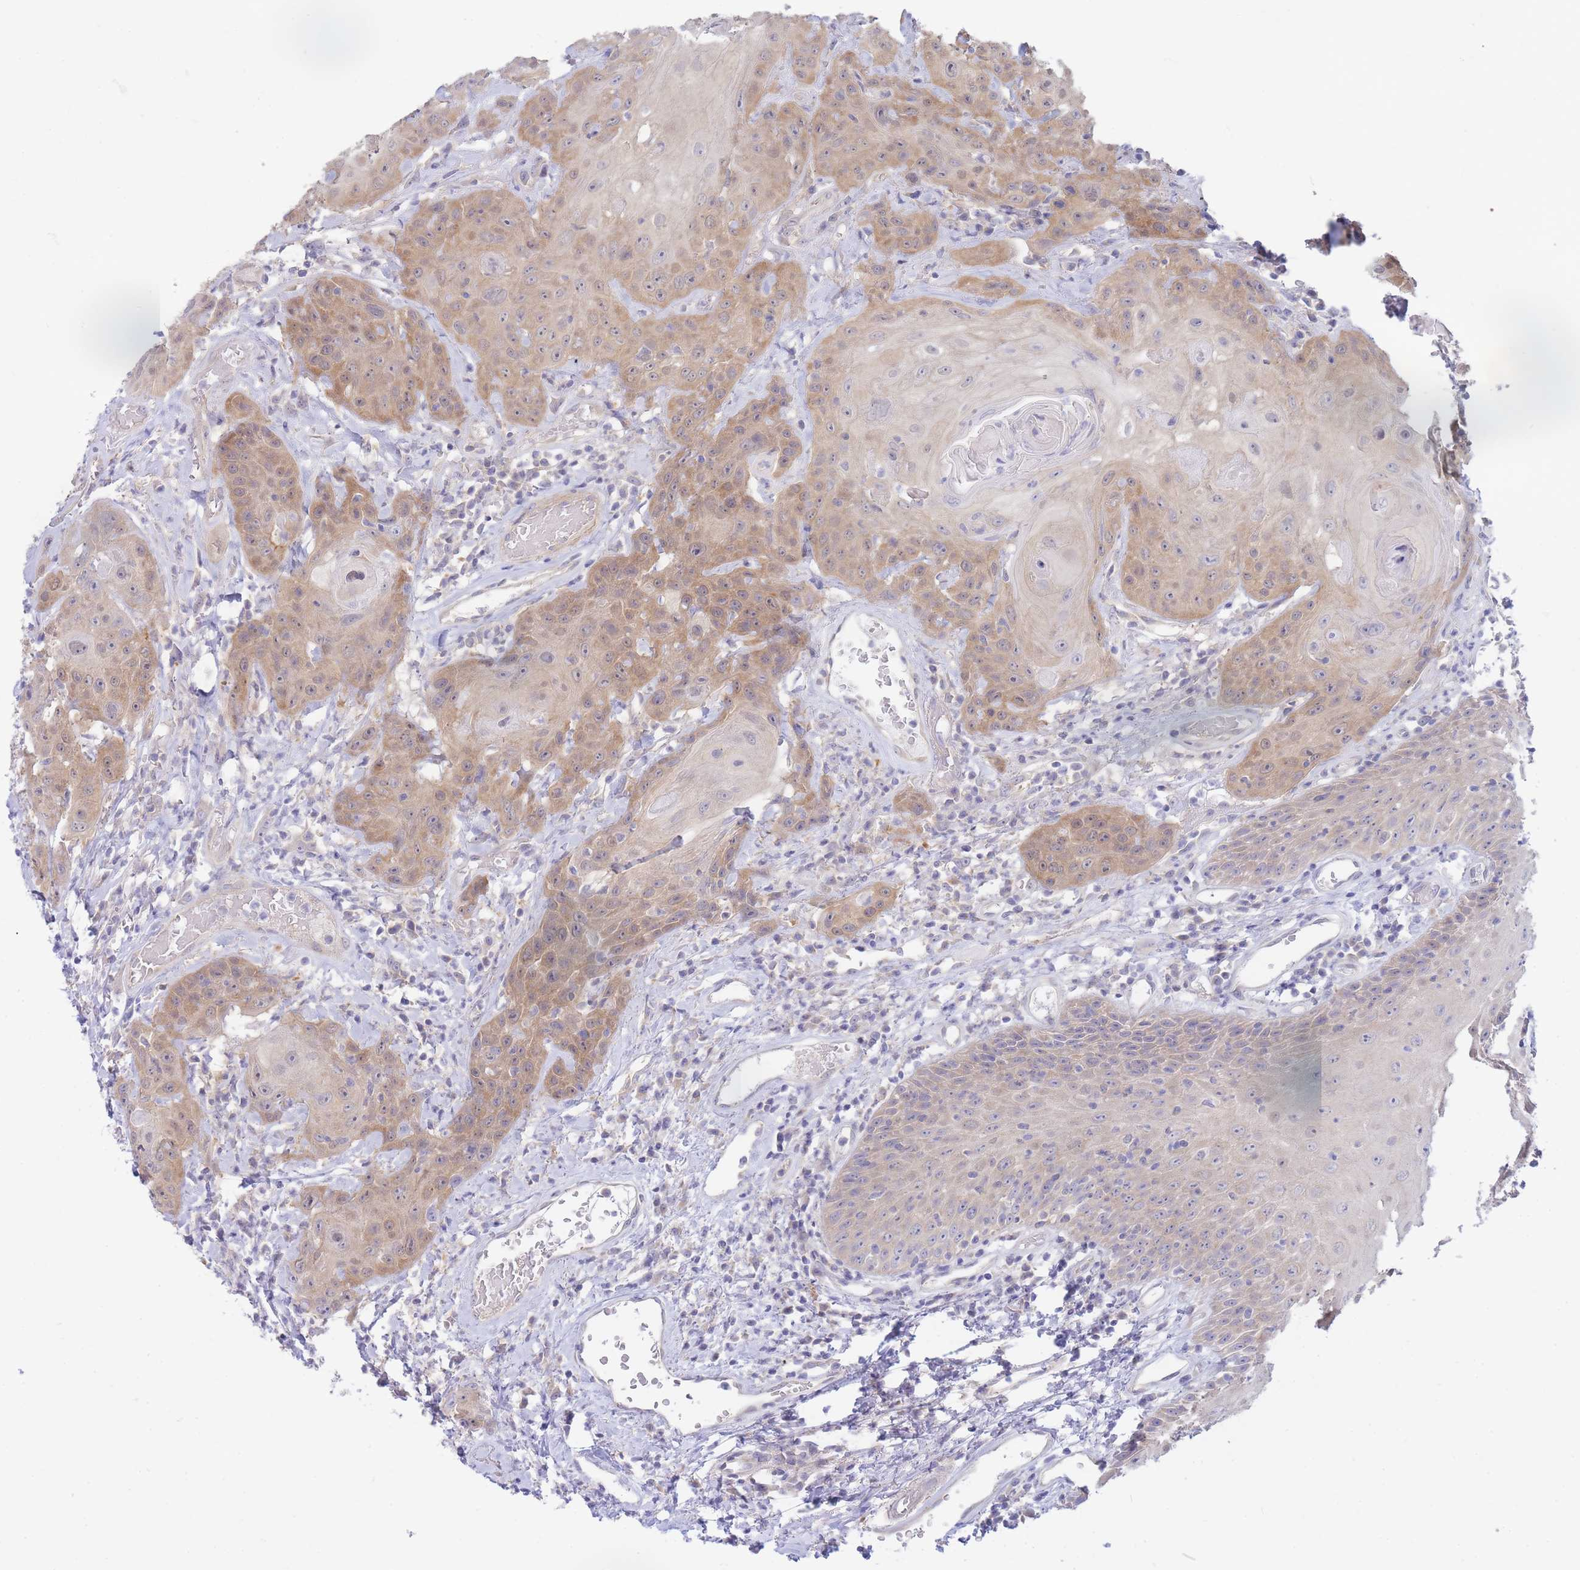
{"staining": {"intensity": "moderate", "quantity": ">75%", "location": "cytoplasmic/membranous"}, "tissue": "head and neck cancer", "cell_type": "Tumor cells", "image_type": "cancer", "snomed": [{"axis": "morphology", "description": "Squamous cell carcinoma, NOS"}, {"axis": "topography", "description": "Head-Neck"}], "caption": "Moderate cytoplasmic/membranous protein positivity is present in approximately >75% of tumor cells in head and neck cancer (squamous cell carcinoma).", "gene": "SUGT1", "patient": {"sex": "female", "age": 59}}